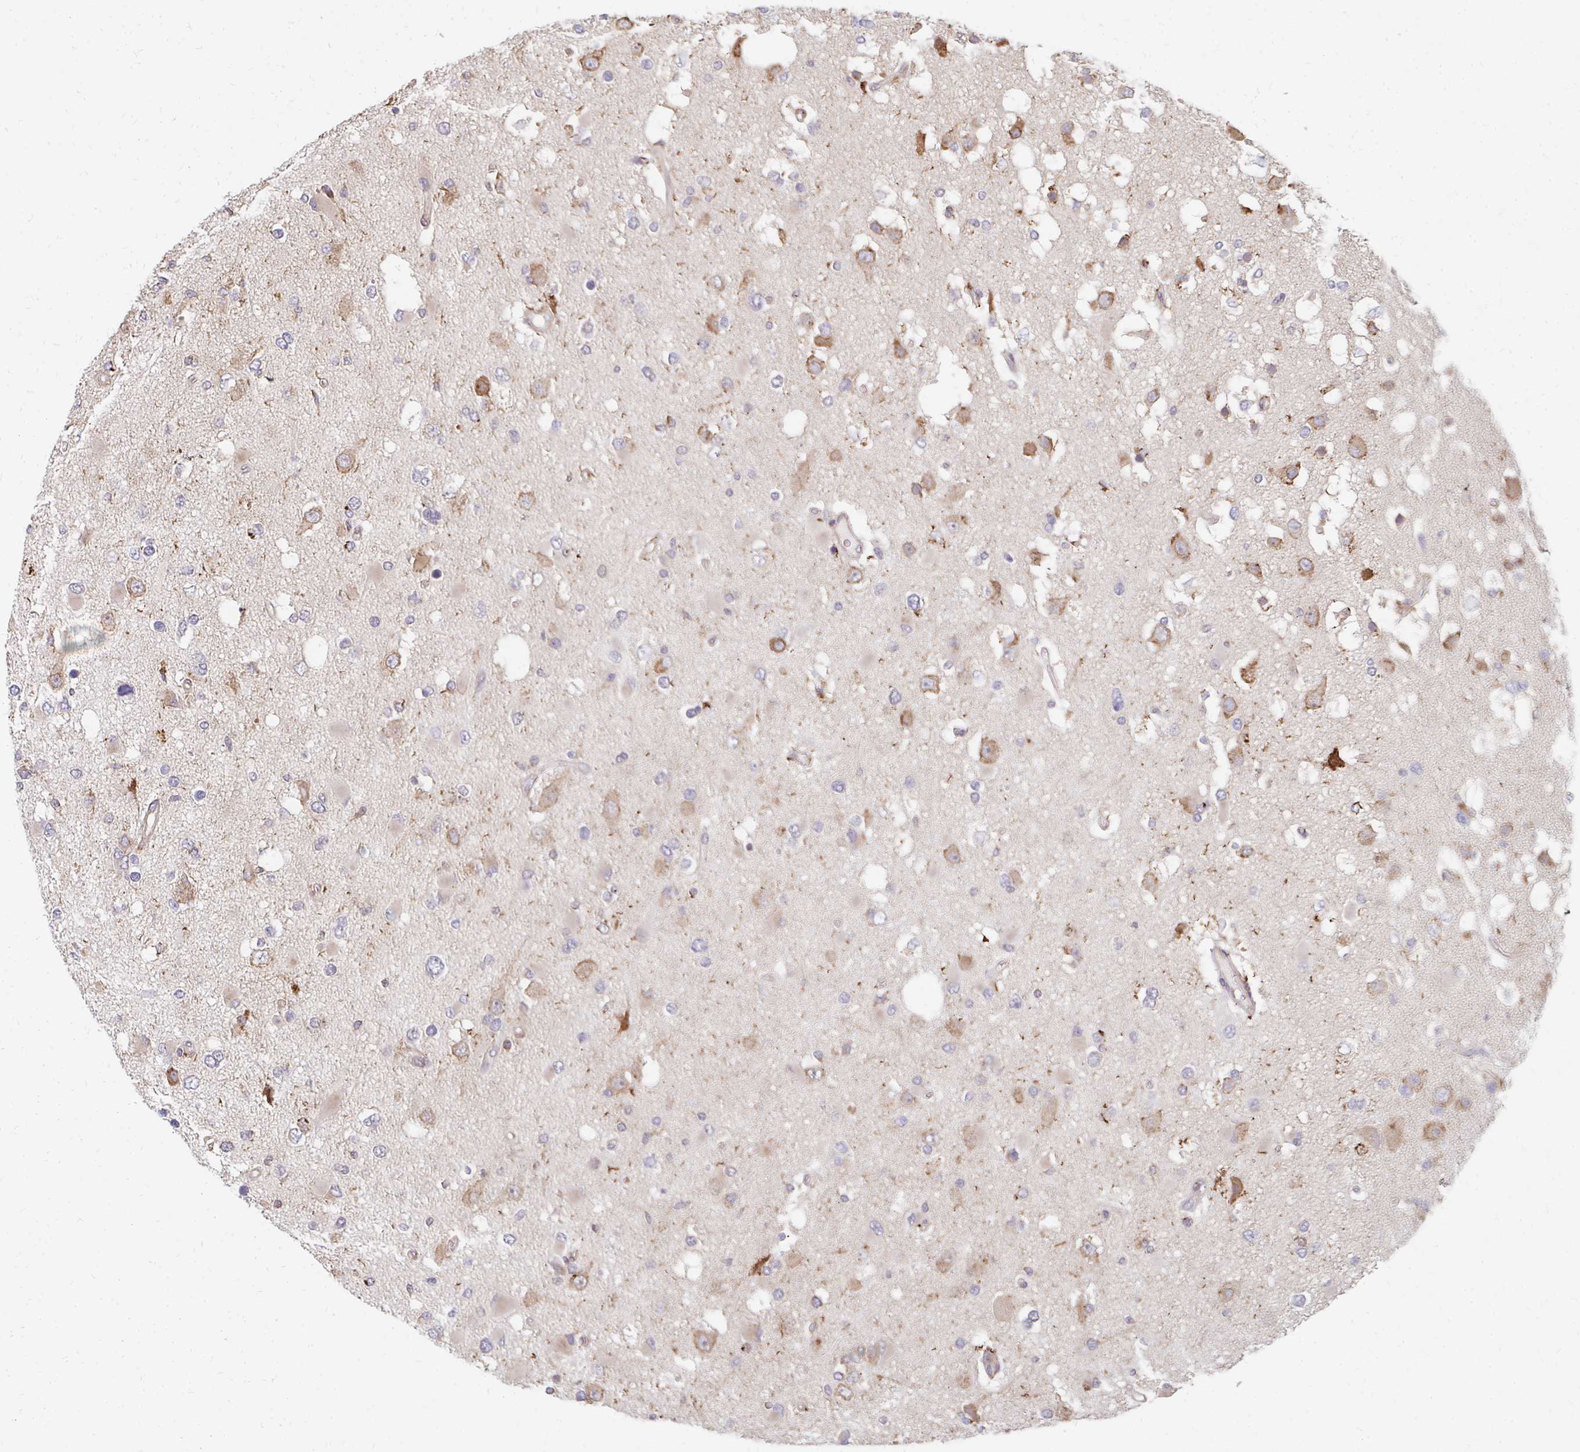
{"staining": {"intensity": "moderate", "quantity": "<25%", "location": "cytoplasmic/membranous"}, "tissue": "glioma", "cell_type": "Tumor cells", "image_type": "cancer", "snomed": [{"axis": "morphology", "description": "Glioma, malignant, High grade"}, {"axis": "topography", "description": "Brain"}], "caption": "An image of malignant glioma (high-grade) stained for a protein shows moderate cytoplasmic/membranous brown staining in tumor cells. The staining was performed using DAB, with brown indicating positive protein expression. Nuclei are stained blue with hematoxylin.", "gene": "PPP1R13L", "patient": {"sex": "male", "age": 53}}